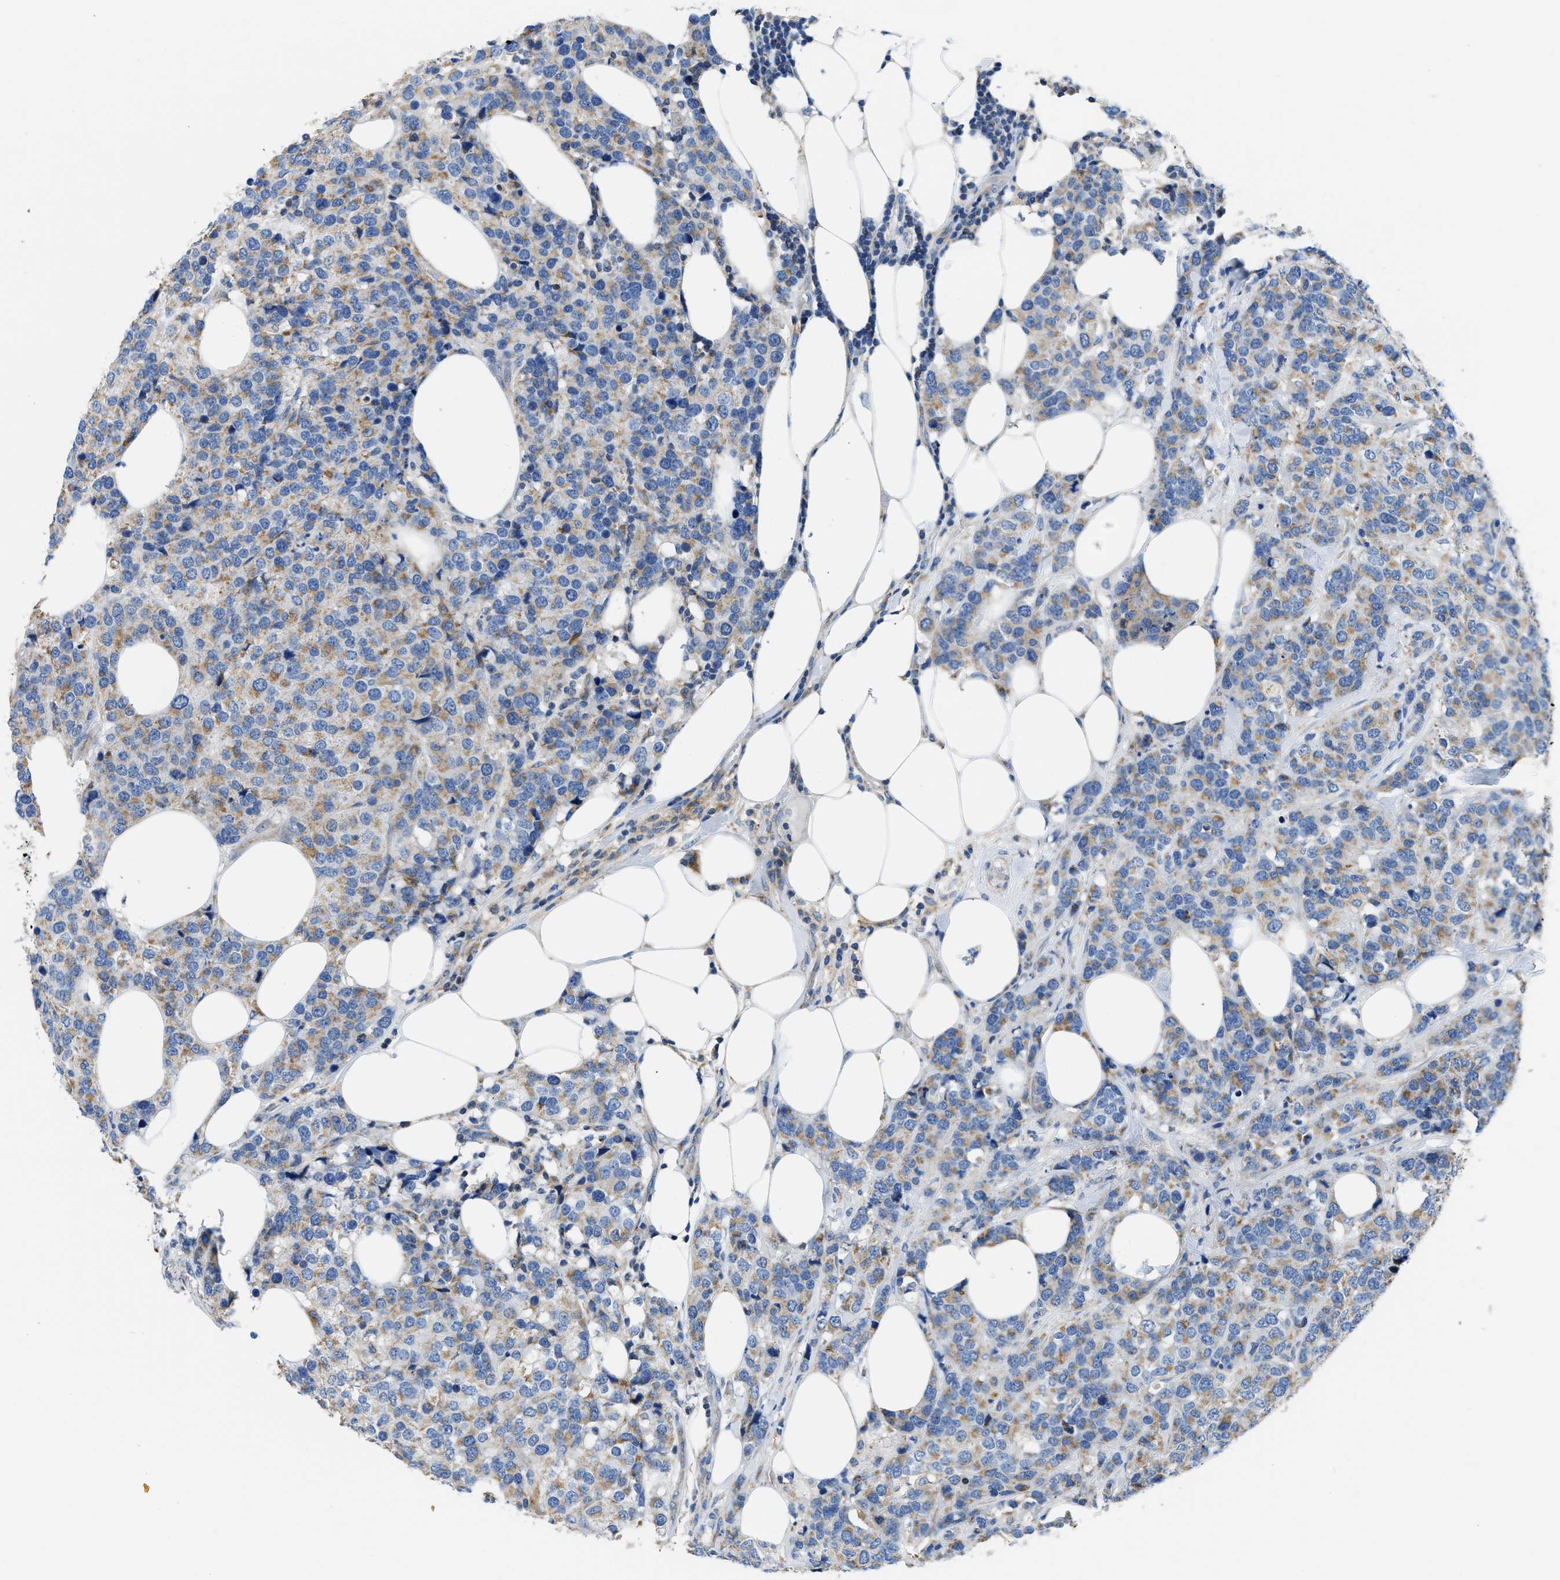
{"staining": {"intensity": "weak", "quantity": ">75%", "location": "cytoplasmic/membranous"}, "tissue": "breast cancer", "cell_type": "Tumor cells", "image_type": "cancer", "snomed": [{"axis": "morphology", "description": "Lobular carcinoma"}, {"axis": "topography", "description": "Breast"}], "caption": "Lobular carcinoma (breast) tissue demonstrates weak cytoplasmic/membranous expression in approximately >75% of tumor cells, visualized by immunohistochemistry.", "gene": "SLC25A13", "patient": {"sex": "female", "age": 59}}